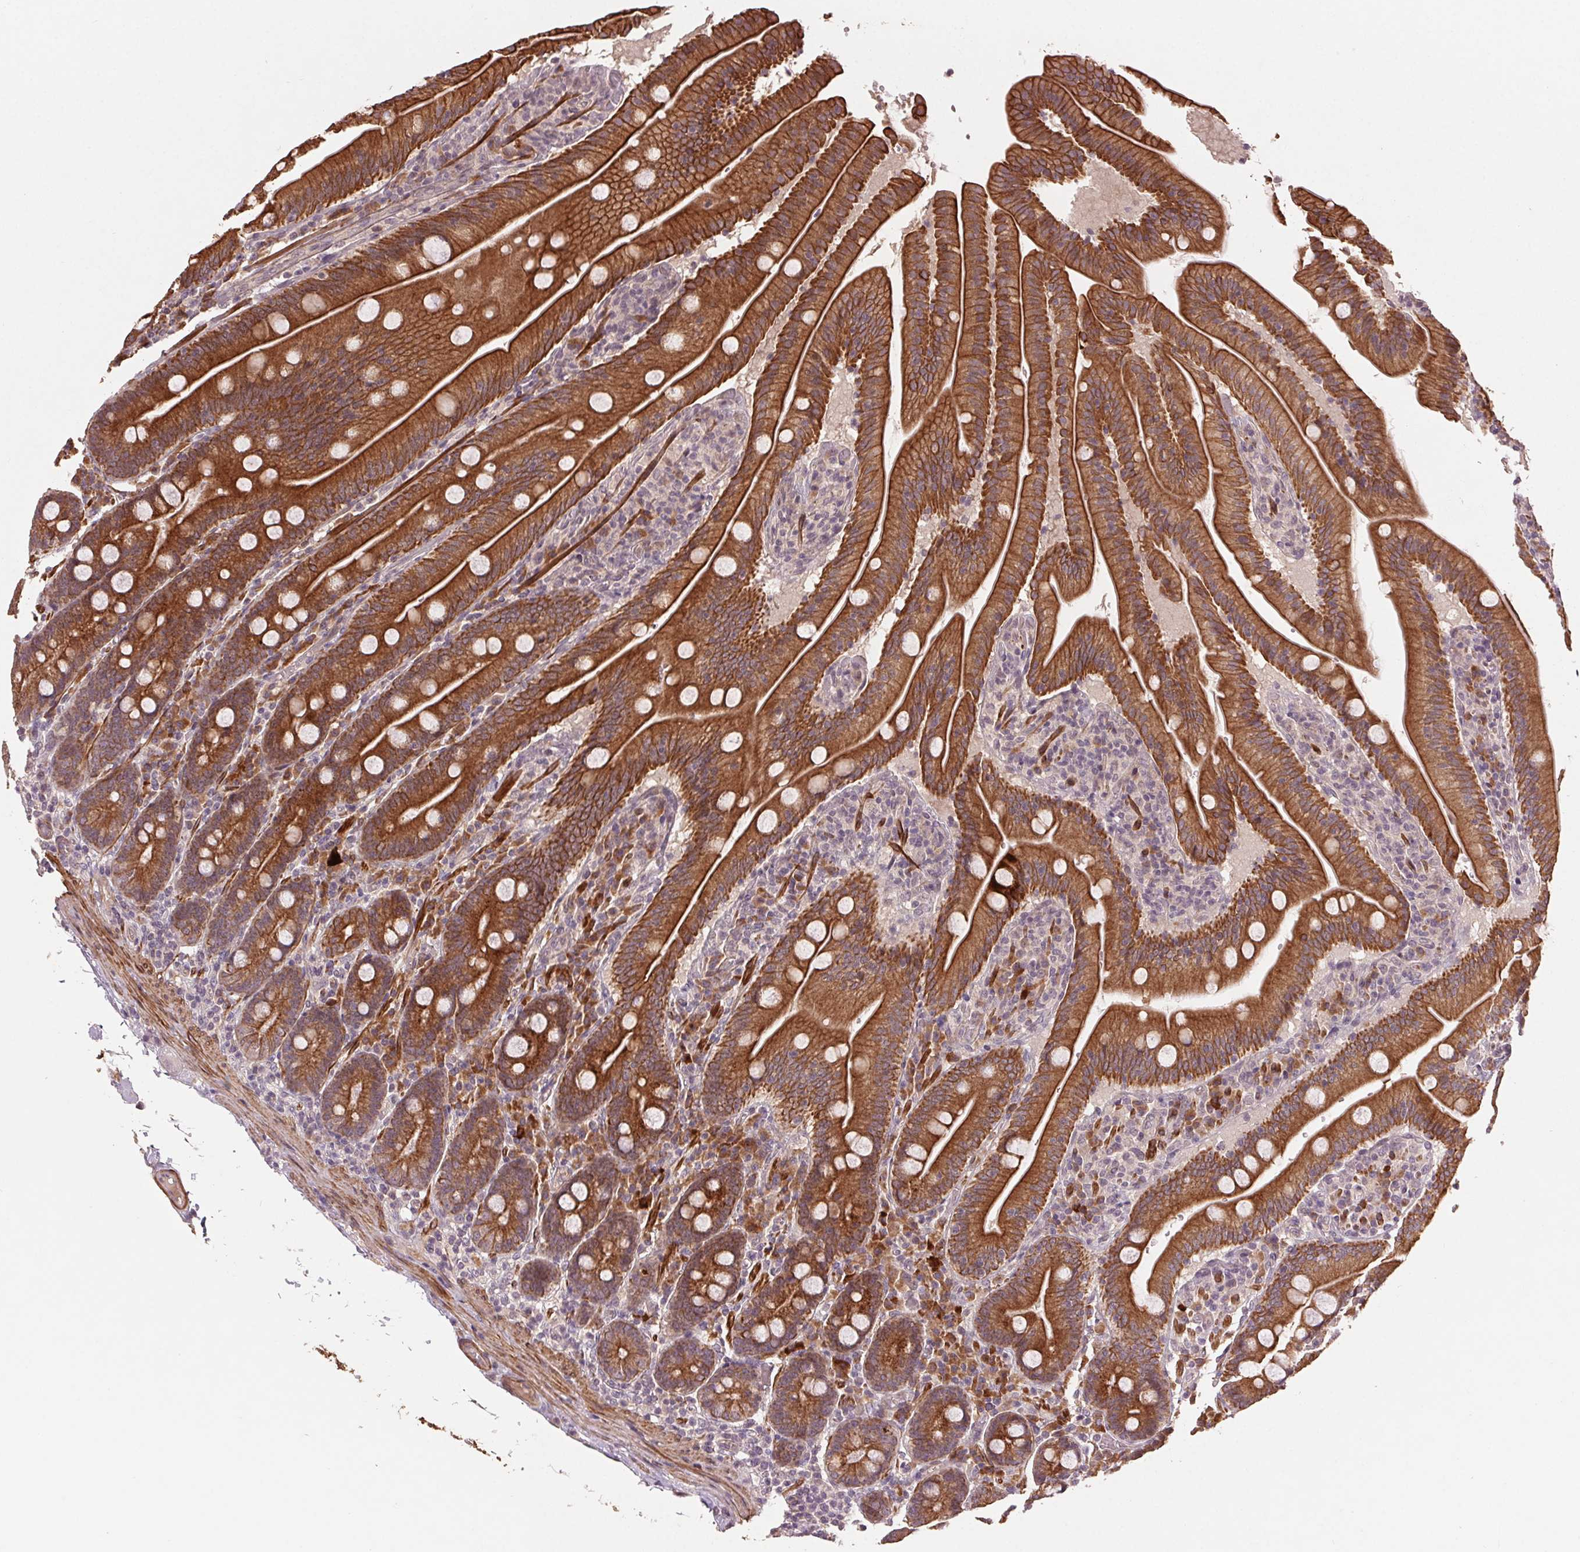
{"staining": {"intensity": "strong", "quantity": ">75%", "location": "cytoplasmic/membranous"}, "tissue": "small intestine", "cell_type": "Glandular cells", "image_type": "normal", "snomed": [{"axis": "morphology", "description": "Normal tissue, NOS"}, {"axis": "topography", "description": "Small intestine"}], "caption": "IHC image of normal small intestine stained for a protein (brown), which reveals high levels of strong cytoplasmic/membranous expression in about >75% of glandular cells.", "gene": "SMLR1", "patient": {"sex": "male", "age": 37}}